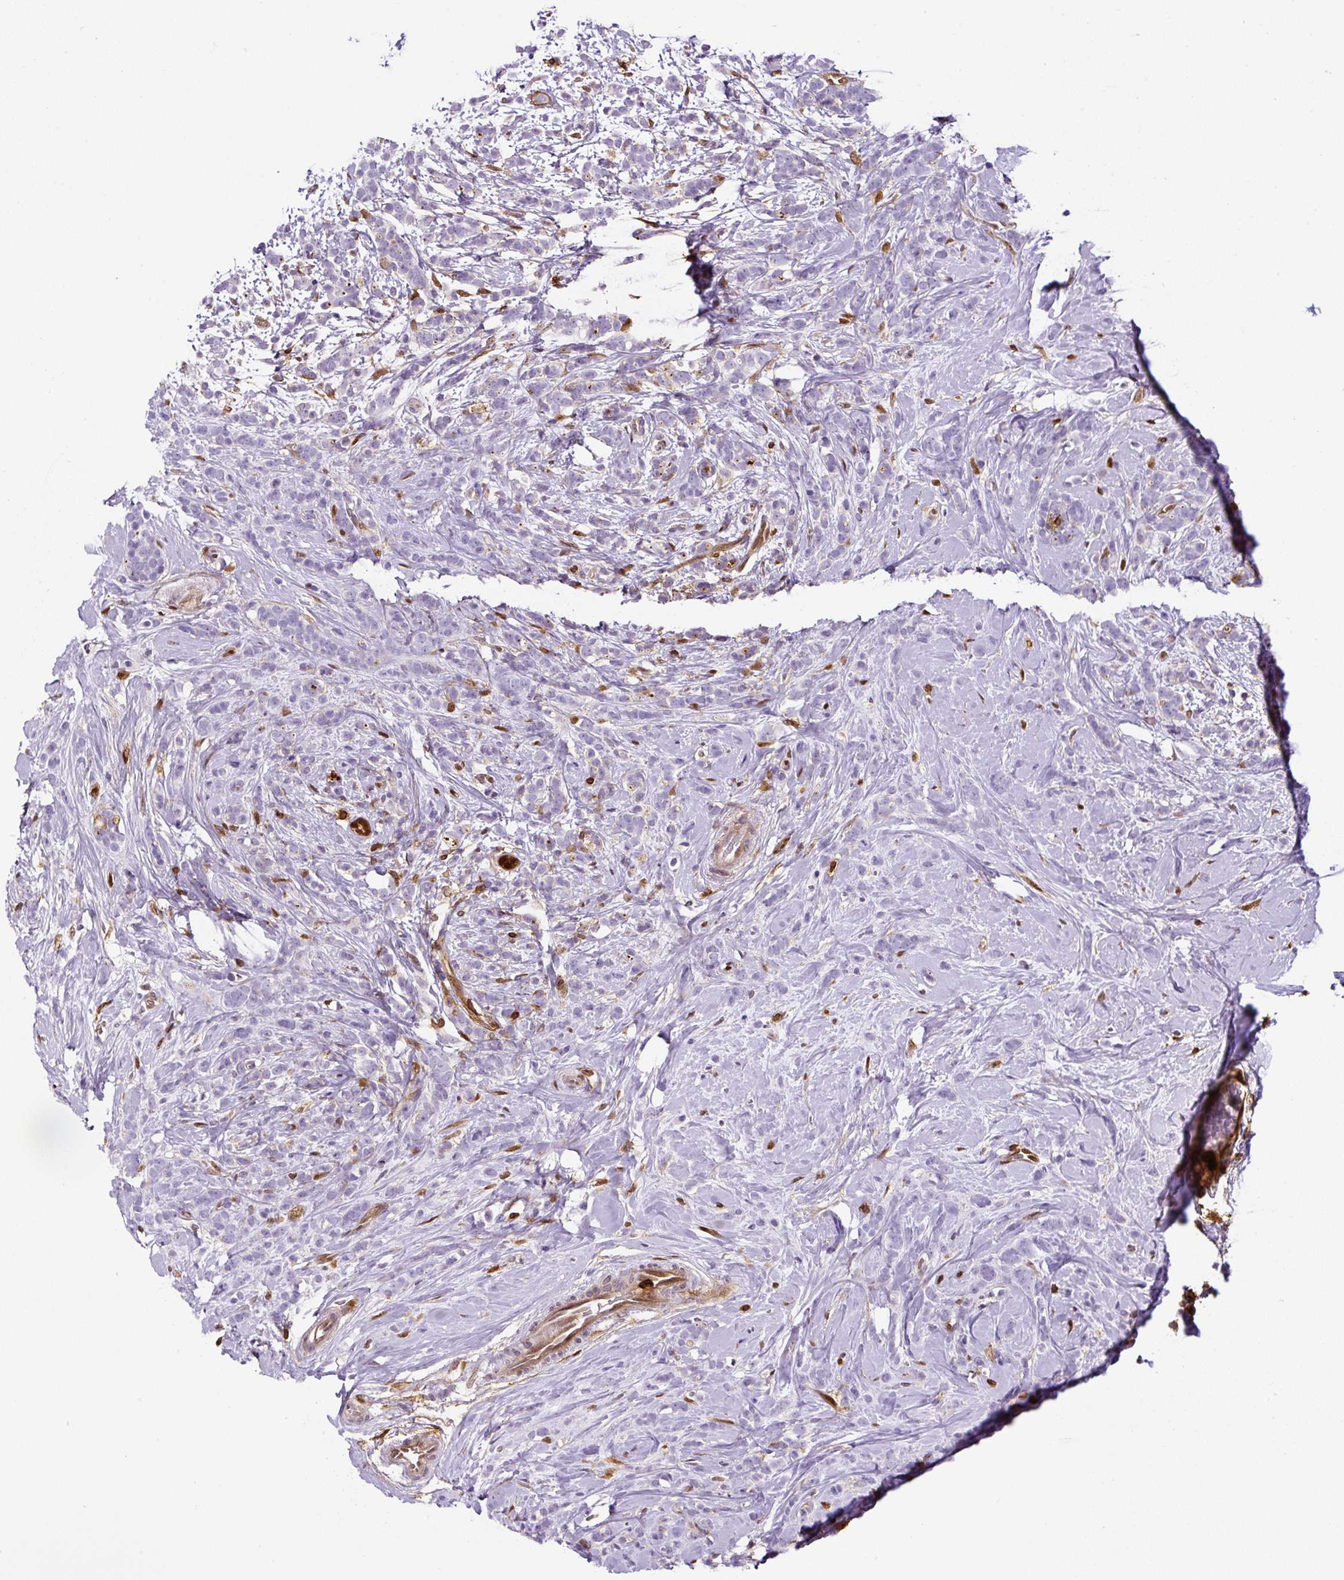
{"staining": {"intensity": "negative", "quantity": "none", "location": "none"}, "tissue": "breast cancer", "cell_type": "Tumor cells", "image_type": "cancer", "snomed": [{"axis": "morphology", "description": "Lobular carcinoma"}, {"axis": "topography", "description": "Breast"}], "caption": "Immunohistochemistry (IHC) photomicrograph of neoplastic tissue: human breast cancer (lobular carcinoma) stained with DAB demonstrates no significant protein positivity in tumor cells.", "gene": "ANXA1", "patient": {"sex": "female", "age": 58}}